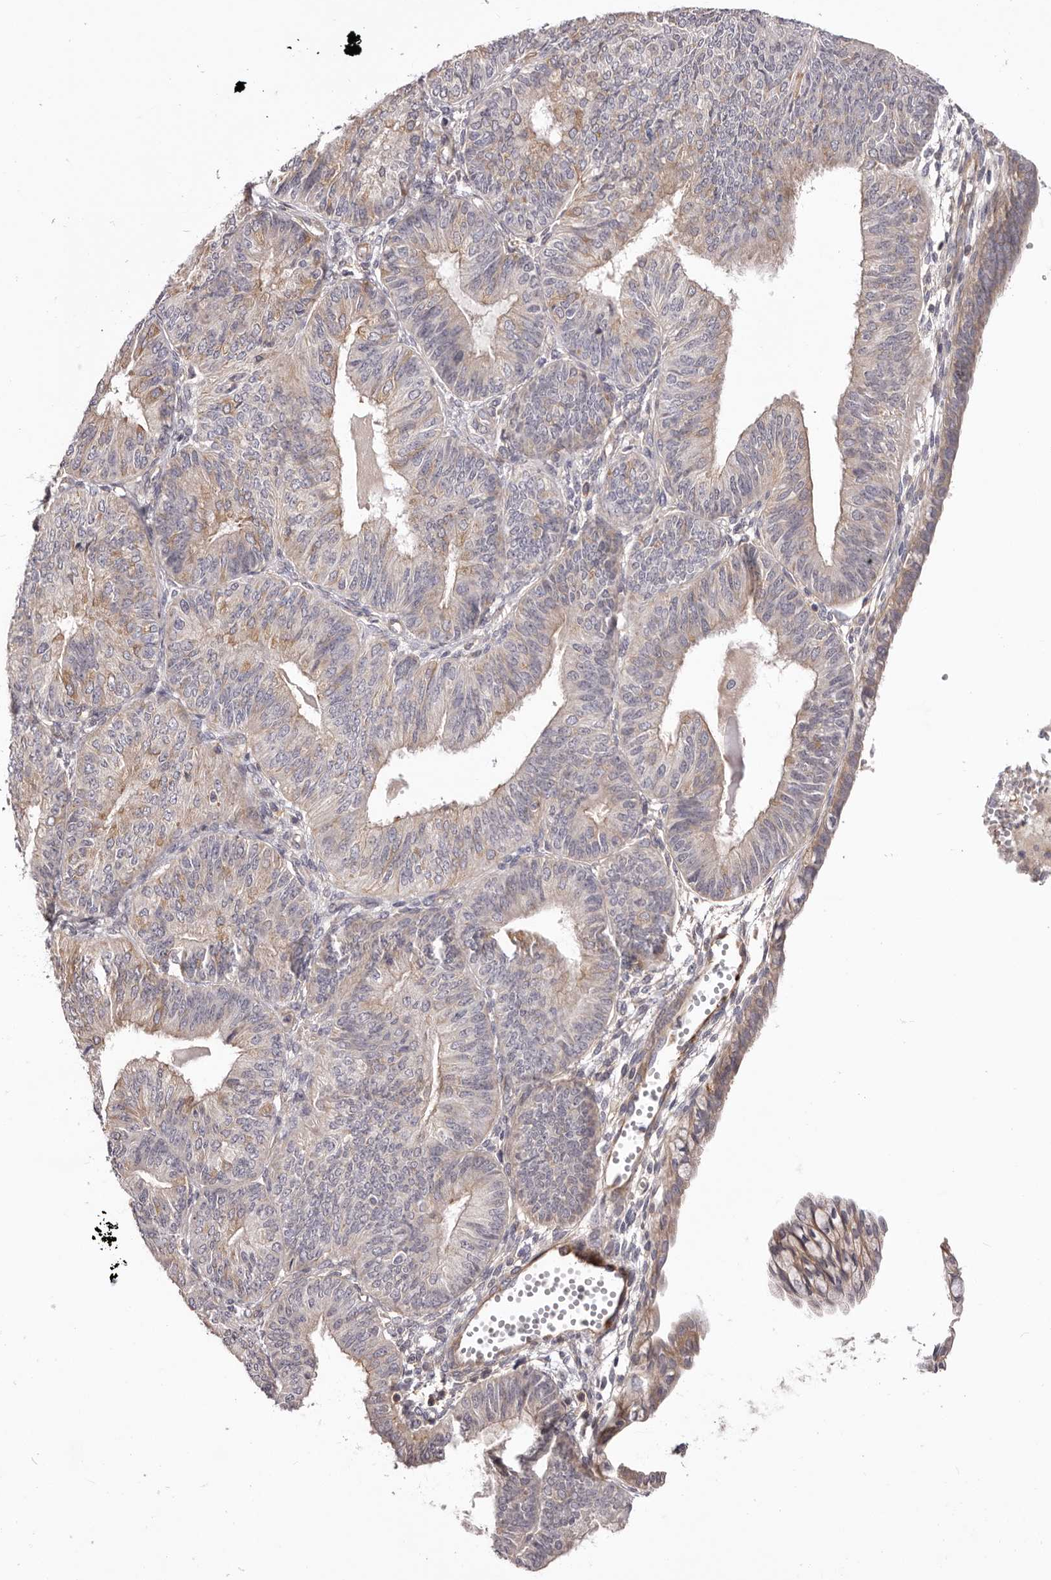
{"staining": {"intensity": "weak", "quantity": "<25%", "location": "cytoplasmic/membranous"}, "tissue": "endometrial cancer", "cell_type": "Tumor cells", "image_type": "cancer", "snomed": [{"axis": "morphology", "description": "Adenocarcinoma, NOS"}, {"axis": "topography", "description": "Endometrium"}], "caption": "IHC of human endometrial cancer (adenocarcinoma) displays no expression in tumor cells. Brightfield microscopy of immunohistochemistry (IHC) stained with DAB (brown) and hematoxylin (blue), captured at high magnification.", "gene": "DMRT2", "patient": {"sex": "female", "age": 58}}